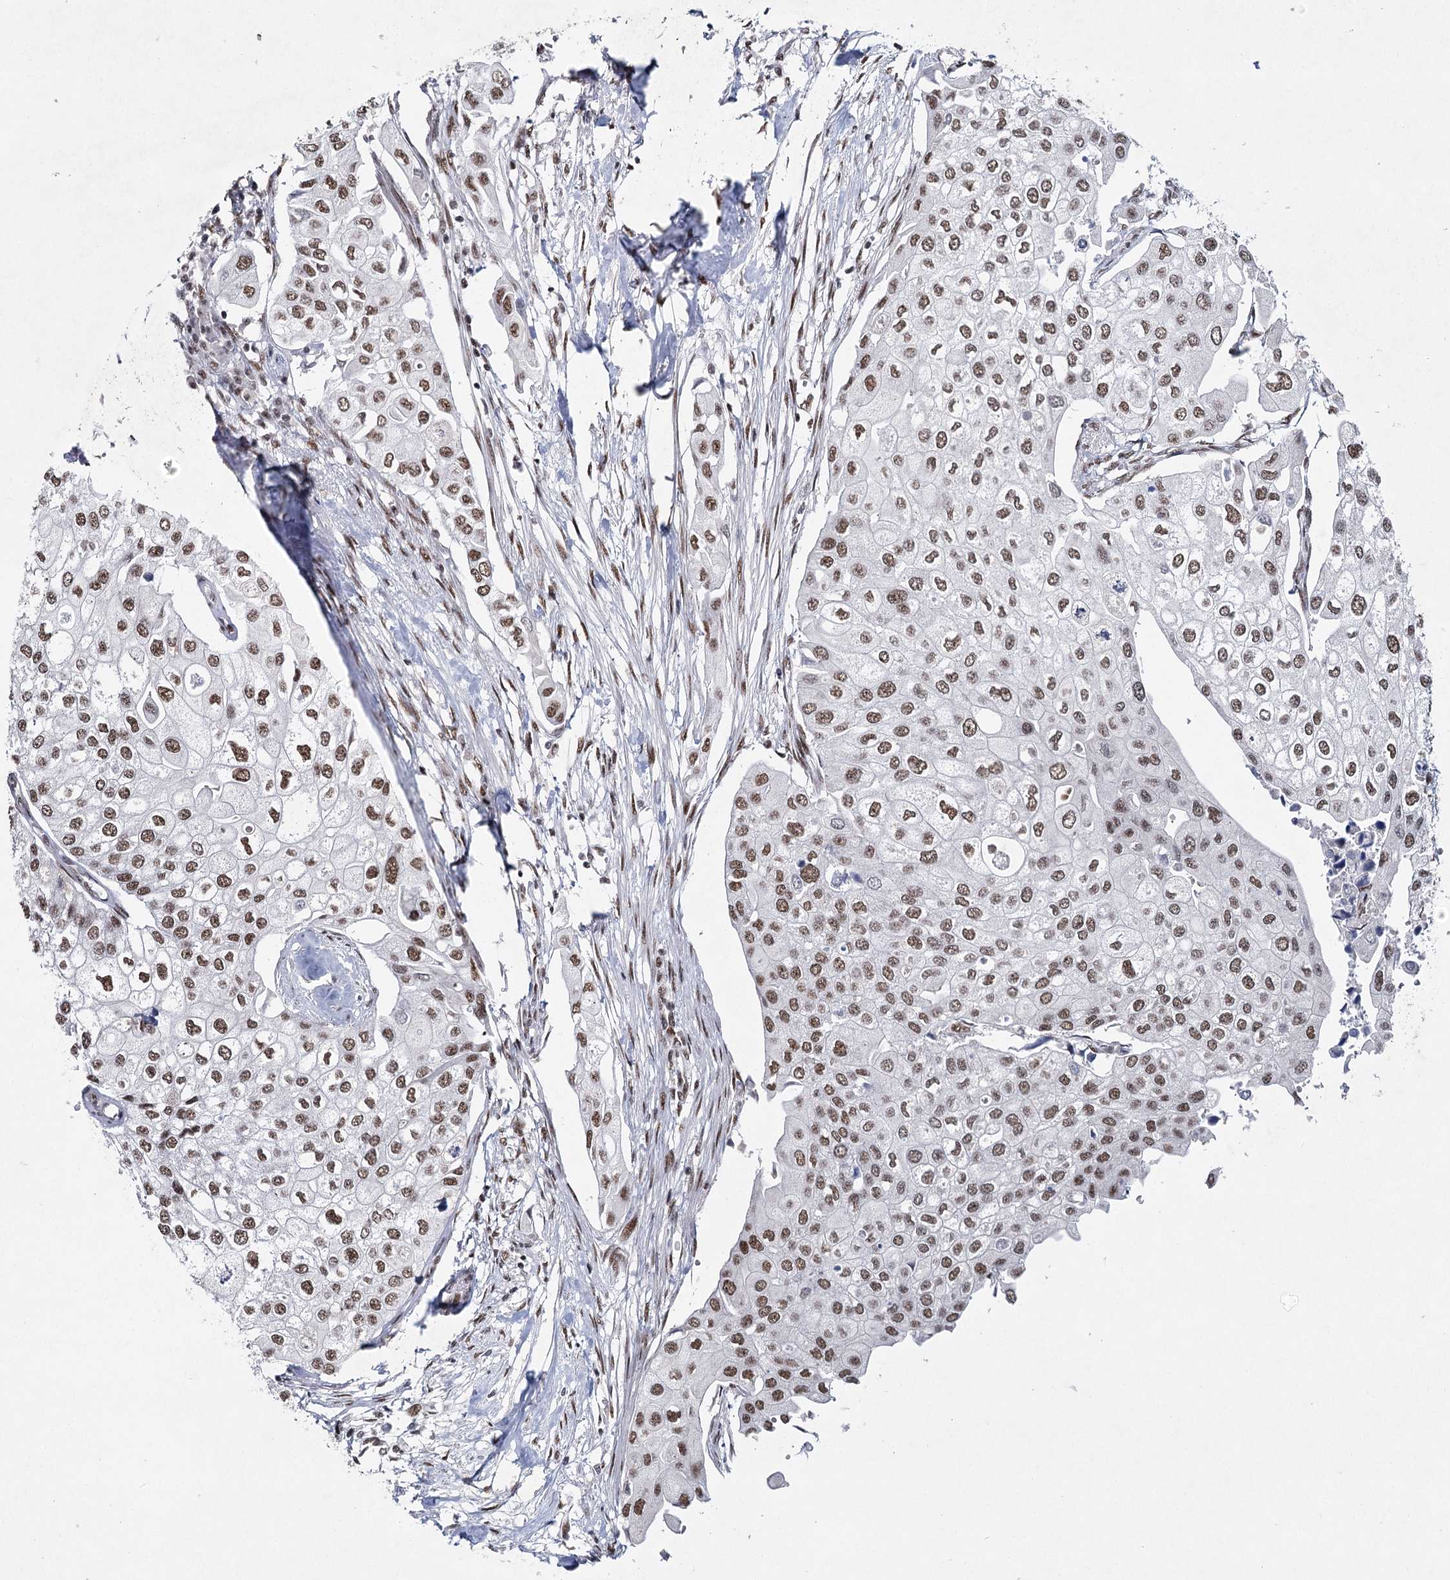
{"staining": {"intensity": "moderate", "quantity": ">75%", "location": "nuclear"}, "tissue": "urothelial cancer", "cell_type": "Tumor cells", "image_type": "cancer", "snomed": [{"axis": "morphology", "description": "Urothelial carcinoma, High grade"}, {"axis": "topography", "description": "Urinary bladder"}], "caption": "The photomicrograph exhibits a brown stain indicating the presence of a protein in the nuclear of tumor cells in urothelial carcinoma (high-grade). The staining was performed using DAB (3,3'-diaminobenzidine) to visualize the protein expression in brown, while the nuclei were stained in blue with hematoxylin (Magnification: 20x).", "gene": "SCAF8", "patient": {"sex": "male", "age": 64}}